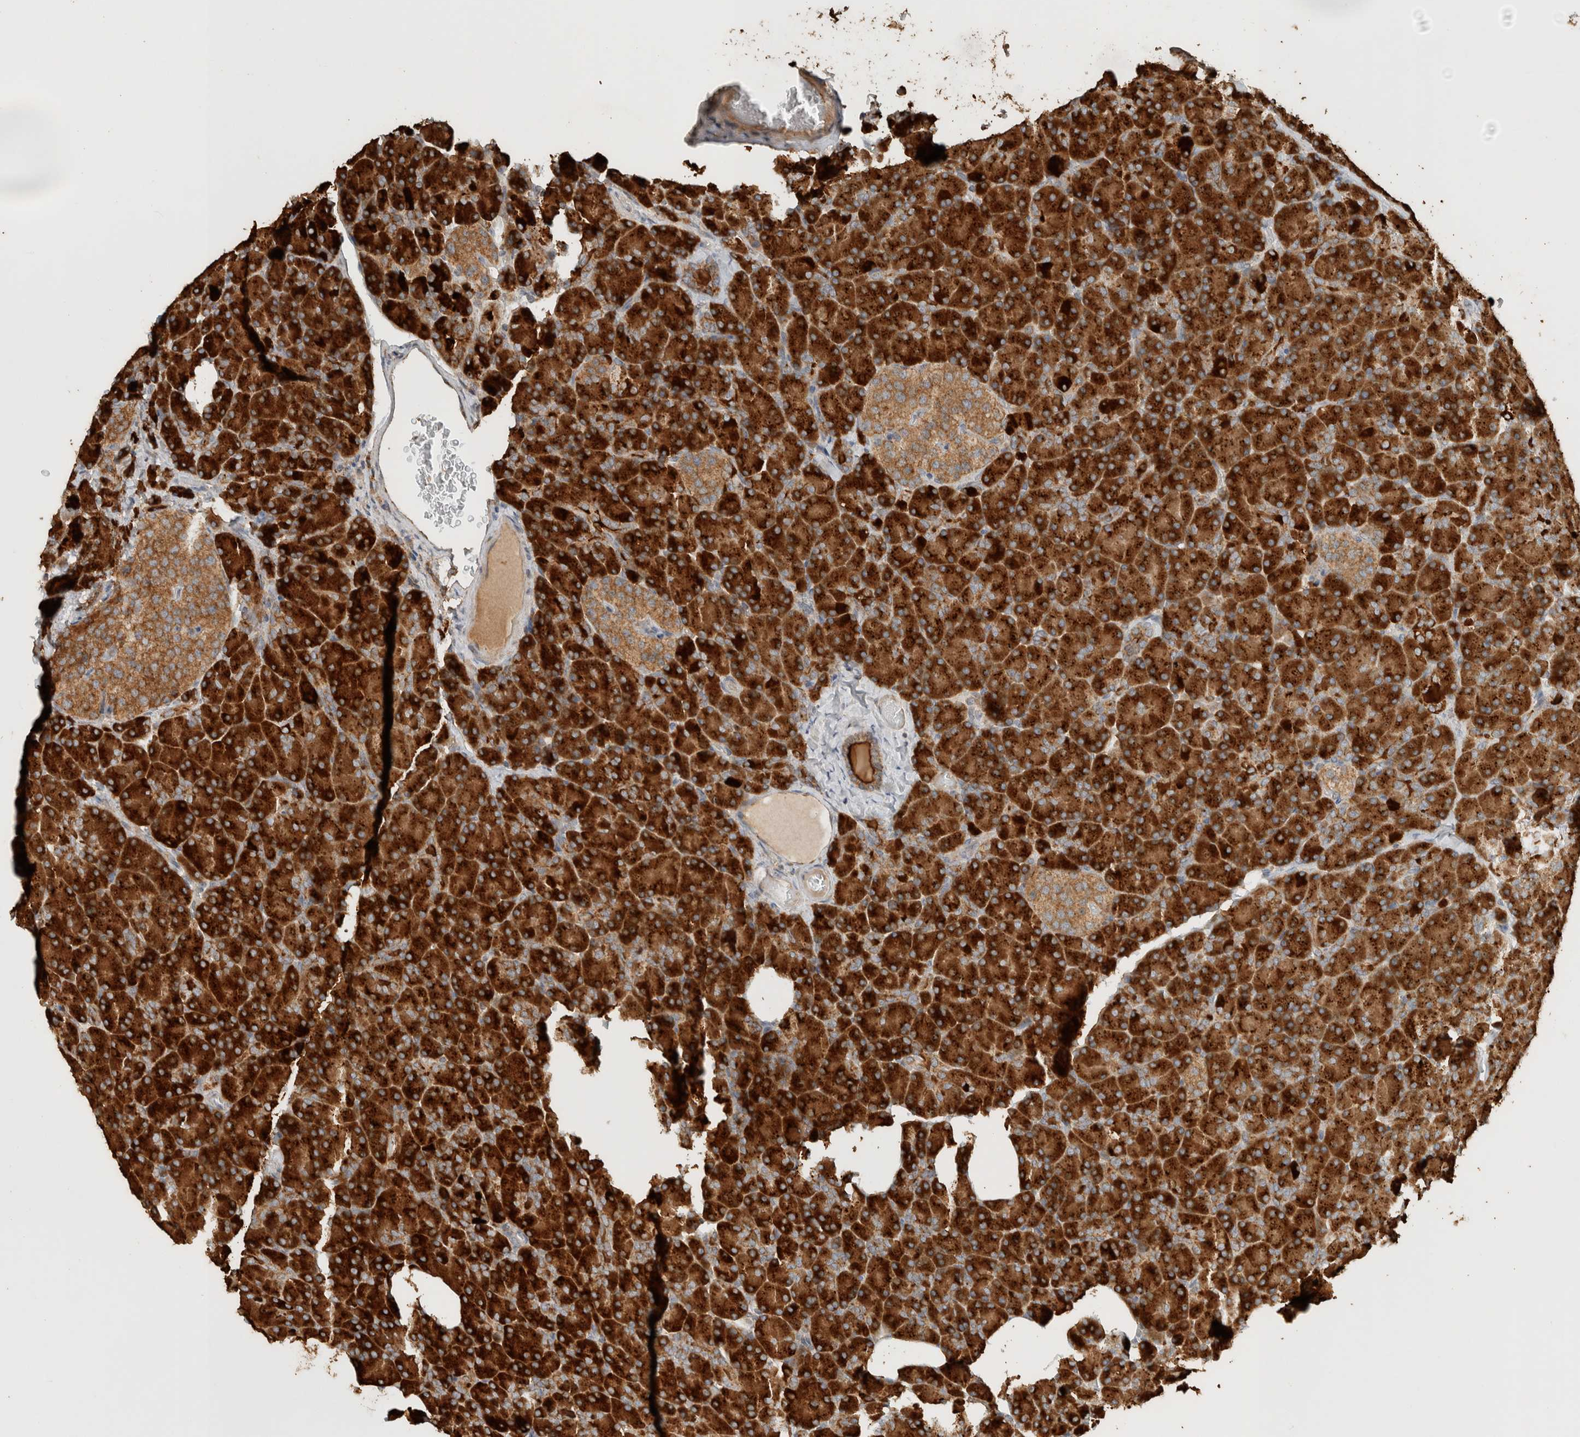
{"staining": {"intensity": "strong", "quantity": ">75%", "location": "cytoplasmic/membranous"}, "tissue": "pancreas", "cell_type": "Exocrine glandular cells", "image_type": "normal", "snomed": [{"axis": "morphology", "description": "Normal tissue, NOS"}, {"axis": "topography", "description": "Pancreas"}], "caption": "The immunohistochemical stain labels strong cytoplasmic/membranous positivity in exocrine glandular cells of normal pancreas. (DAB (3,3'-diaminobenzidine) IHC with brightfield microscopy, high magnification).", "gene": "EIF2B3", "patient": {"sex": "female", "age": 43}}